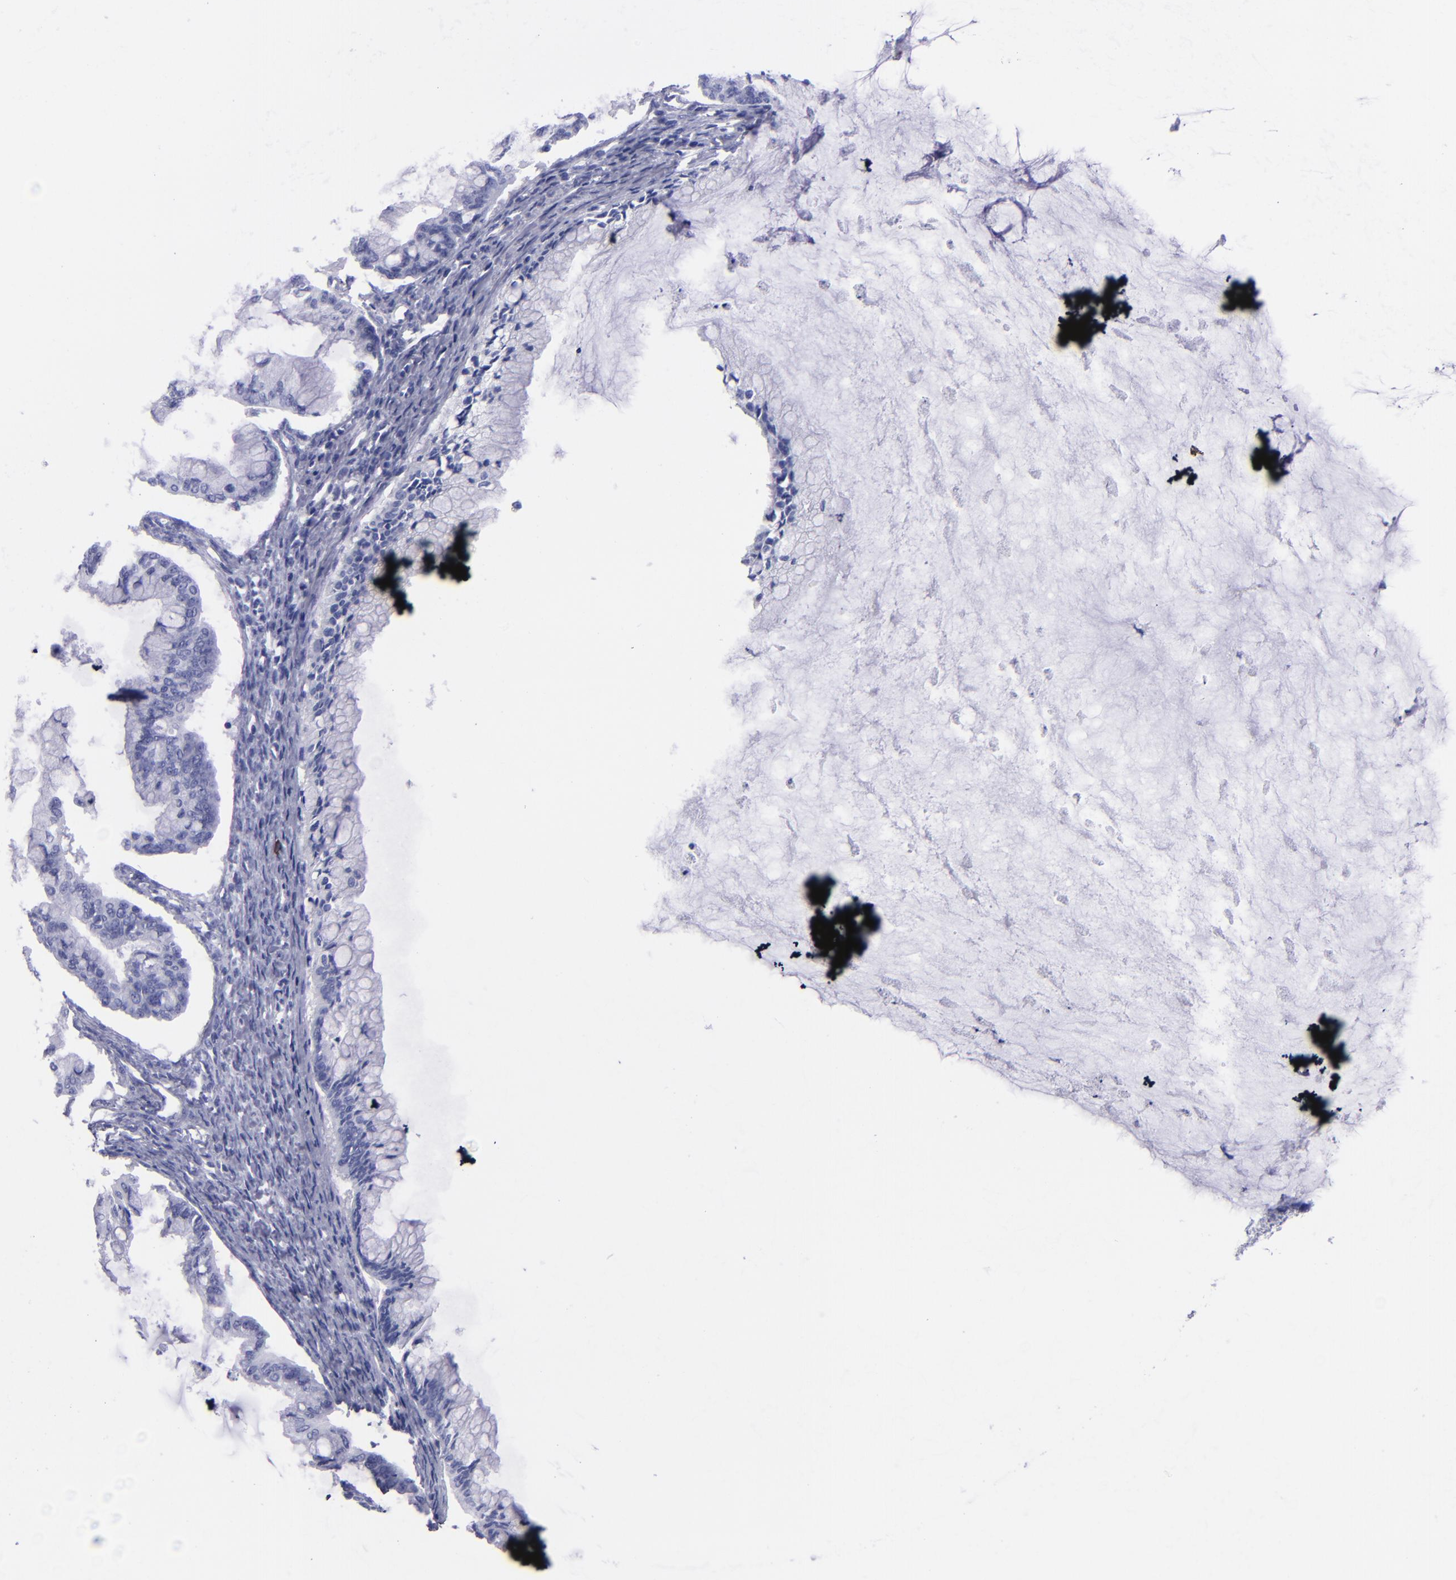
{"staining": {"intensity": "negative", "quantity": "none", "location": "none"}, "tissue": "ovarian cancer", "cell_type": "Tumor cells", "image_type": "cancer", "snomed": [{"axis": "morphology", "description": "Cystadenocarcinoma, mucinous, NOS"}, {"axis": "topography", "description": "Ovary"}], "caption": "Human ovarian mucinous cystadenocarcinoma stained for a protein using IHC demonstrates no positivity in tumor cells.", "gene": "CD38", "patient": {"sex": "female", "age": 57}}